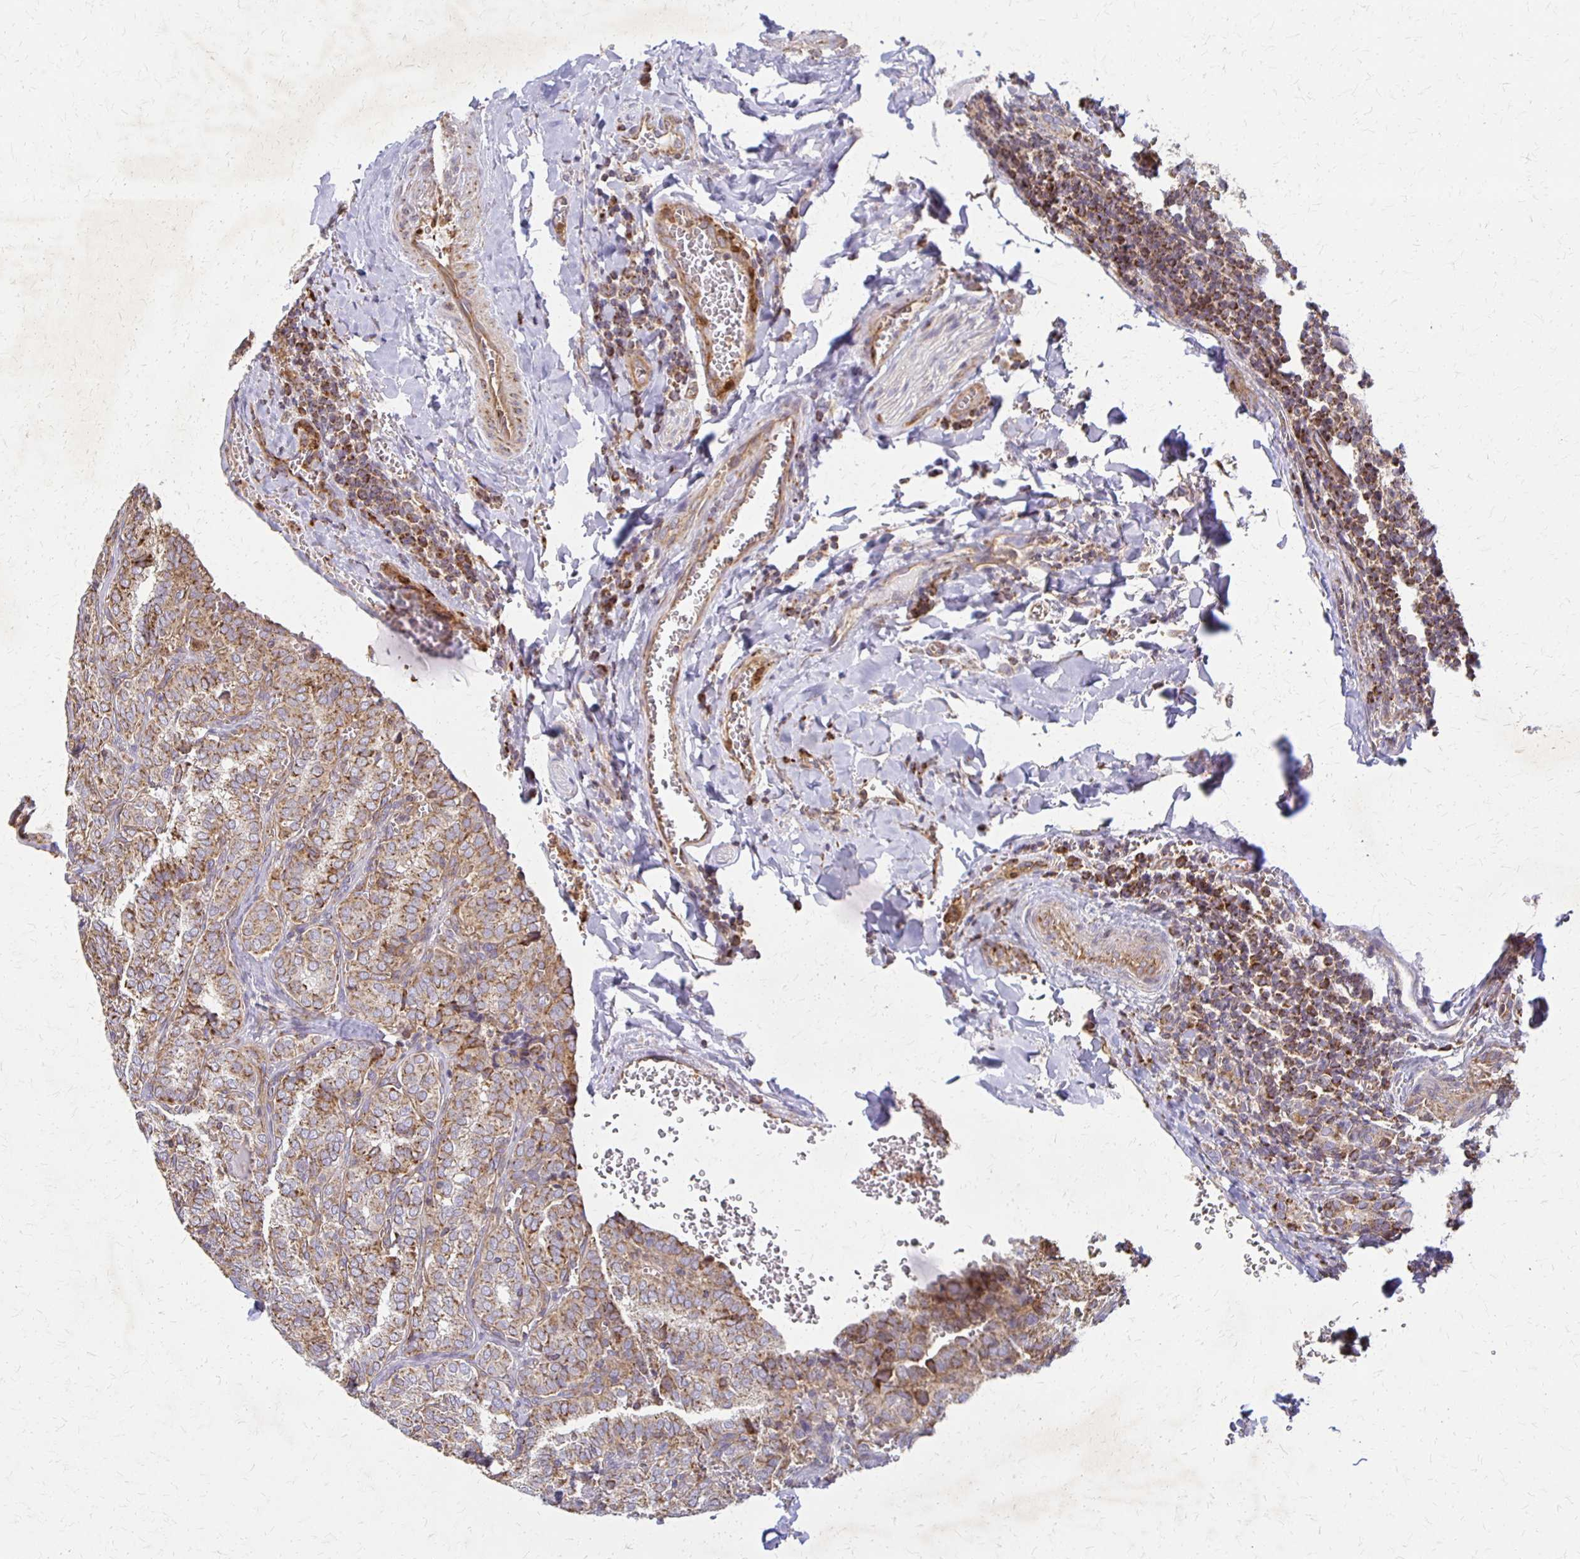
{"staining": {"intensity": "moderate", "quantity": ">75%", "location": "cytoplasmic/membranous"}, "tissue": "thyroid cancer", "cell_type": "Tumor cells", "image_type": "cancer", "snomed": [{"axis": "morphology", "description": "Papillary adenocarcinoma, NOS"}, {"axis": "topography", "description": "Thyroid gland"}], "caption": "Immunohistochemical staining of human thyroid cancer (papillary adenocarcinoma) demonstrates medium levels of moderate cytoplasmic/membranous positivity in about >75% of tumor cells.", "gene": "EIF4EBP2", "patient": {"sex": "female", "age": 30}}